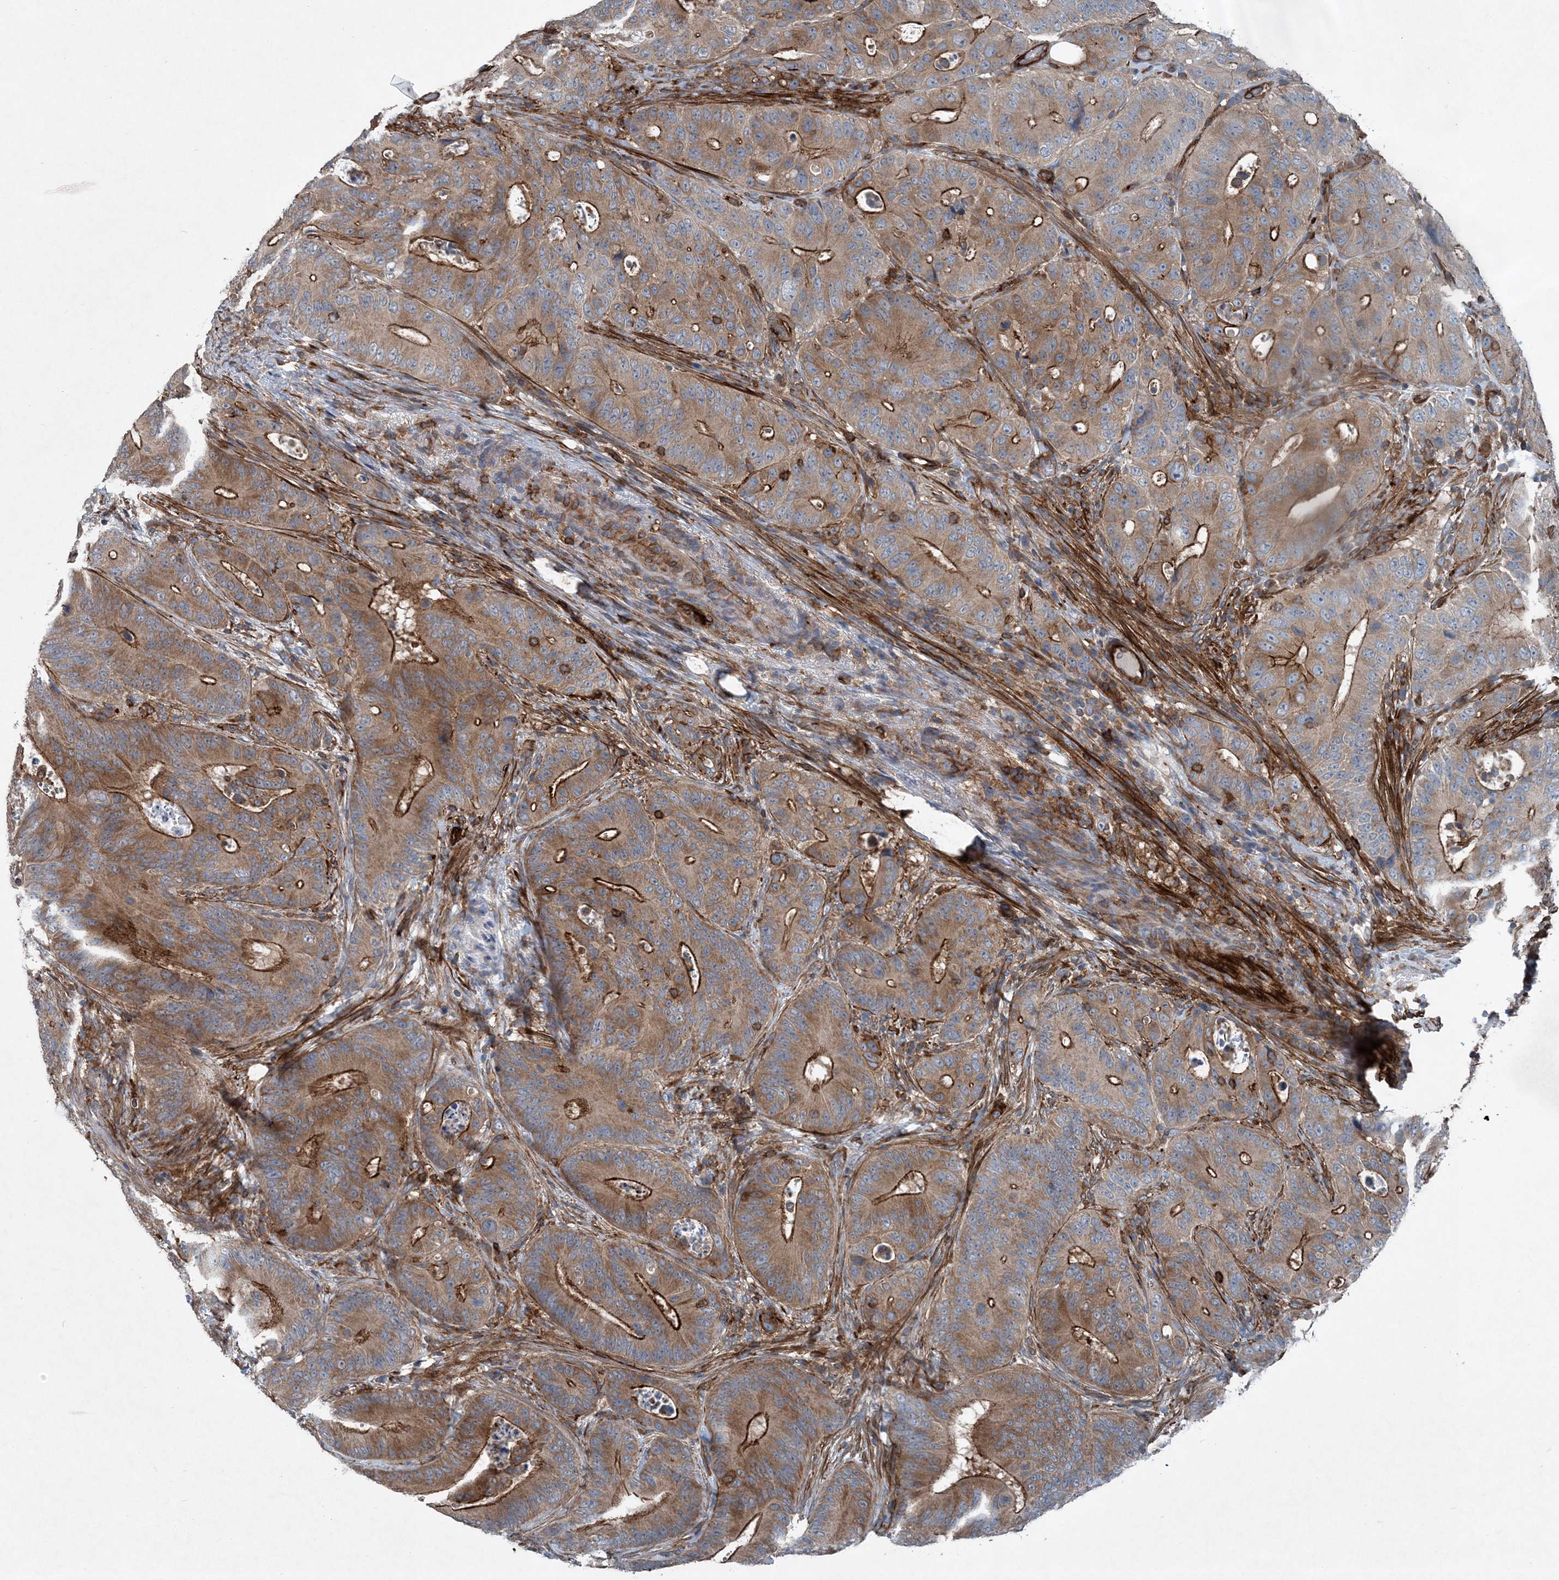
{"staining": {"intensity": "moderate", "quantity": ">75%", "location": "cytoplasmic/membranous"}, "tissue": "colorectal cancer", "cell_type": "Tumor cells", "image_type": "cancer", "snomed": [{"axis": "morphology", "description": "Adenocarcinoma, NOS"}, {"axis": "topography", "description": "Colon"}], "caption": "Moderate cytoplasmic/membranous protein expression is present in approximately >75% of tumor cells in colorectal cancer (adenocarcinoma).", "gene": "DGUOK", "patient": {"sex": "male", "age": 83}}